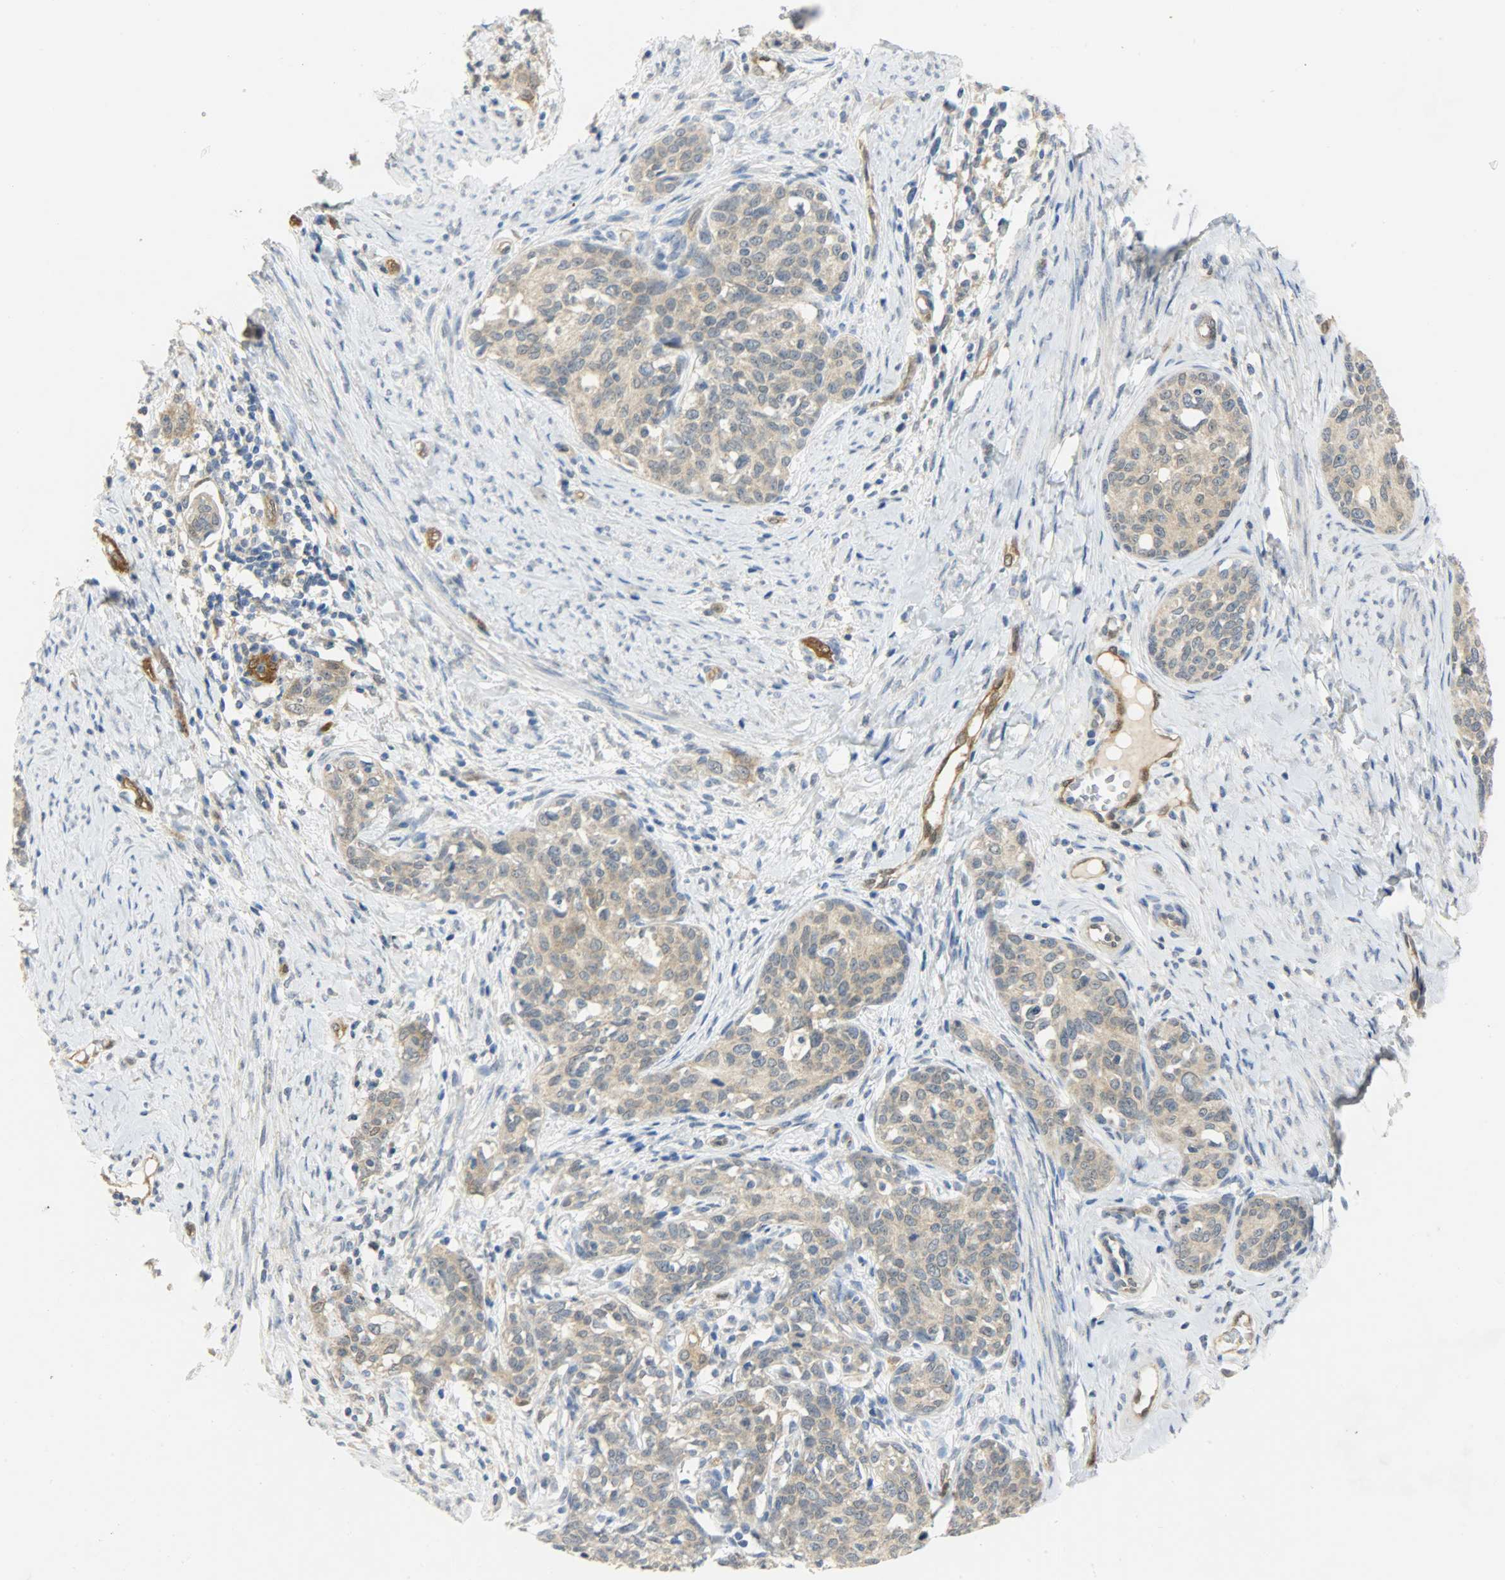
{"staining": {"intensity": "weak", "quantity": ">75%", "location": "cytoplasmic/membranous"}, "tissue": "cervical cancer", "cell_type": "Tumor cells", "image_type": "cancer", "snomed": [{"axis": "morphology", "description": "Squamous cell carcinoma, NOS"}, {"axis": "morphology", "description": "Adenocarcinoma, NOS"}, {"axis": "topography", "description": "Cervix"}], "caption": "About >75% of tumor cells in human cervical cancer display weak cytoplasmic/membranous protein expression as visualized by brown immunohistochemical staining.", "gene": "FKBP1A", "patient": {"sex": "female", "age": 52}}